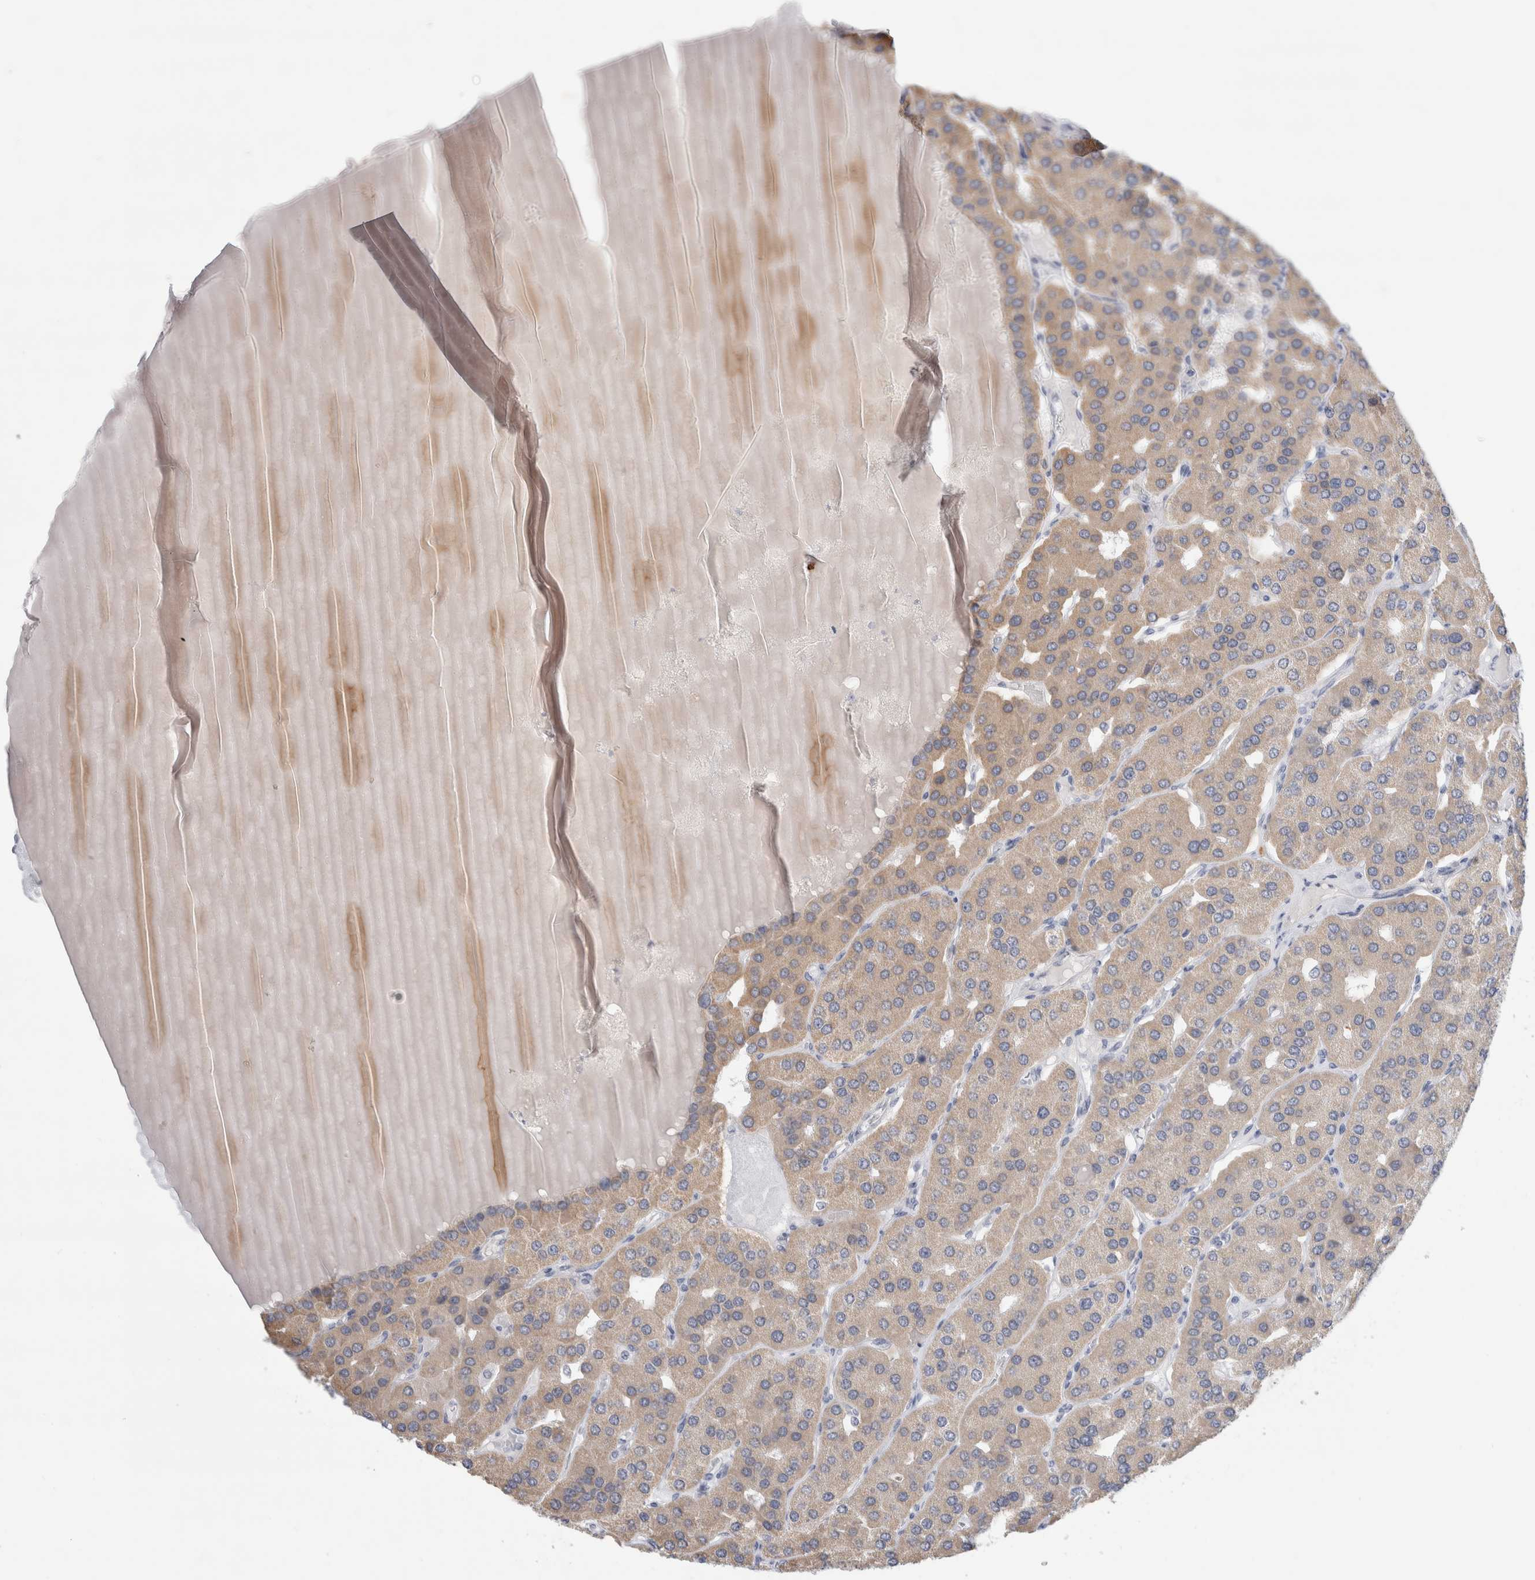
{"staining": {"intensity": "weak", "quantity": "<25%", "location": "cytoplasmic/membranous"}, "tissue": "parathyroid gland", "cell_type": "Glandular cells", "image_type": "normal", "snomed": [{"axis": "morphology", "description": "Normal tissue, NOS"}, {"axis": "morphology", "description": "Adenoma, NOS"}, {"axis": "topography", "description": "Parathyroid gland"}], "caption": "DAB (3,3'-diaminobenzidine) immunohistochemical staining of unremarkable parathyroid gland reveals no significant staining in glandular cells. (DAB (3,3'-diaminobenzidine) IHC with hematoxylin counter stain).", "gene": "SLC22A12", "patient": {"sex": "female", "age": 86}}